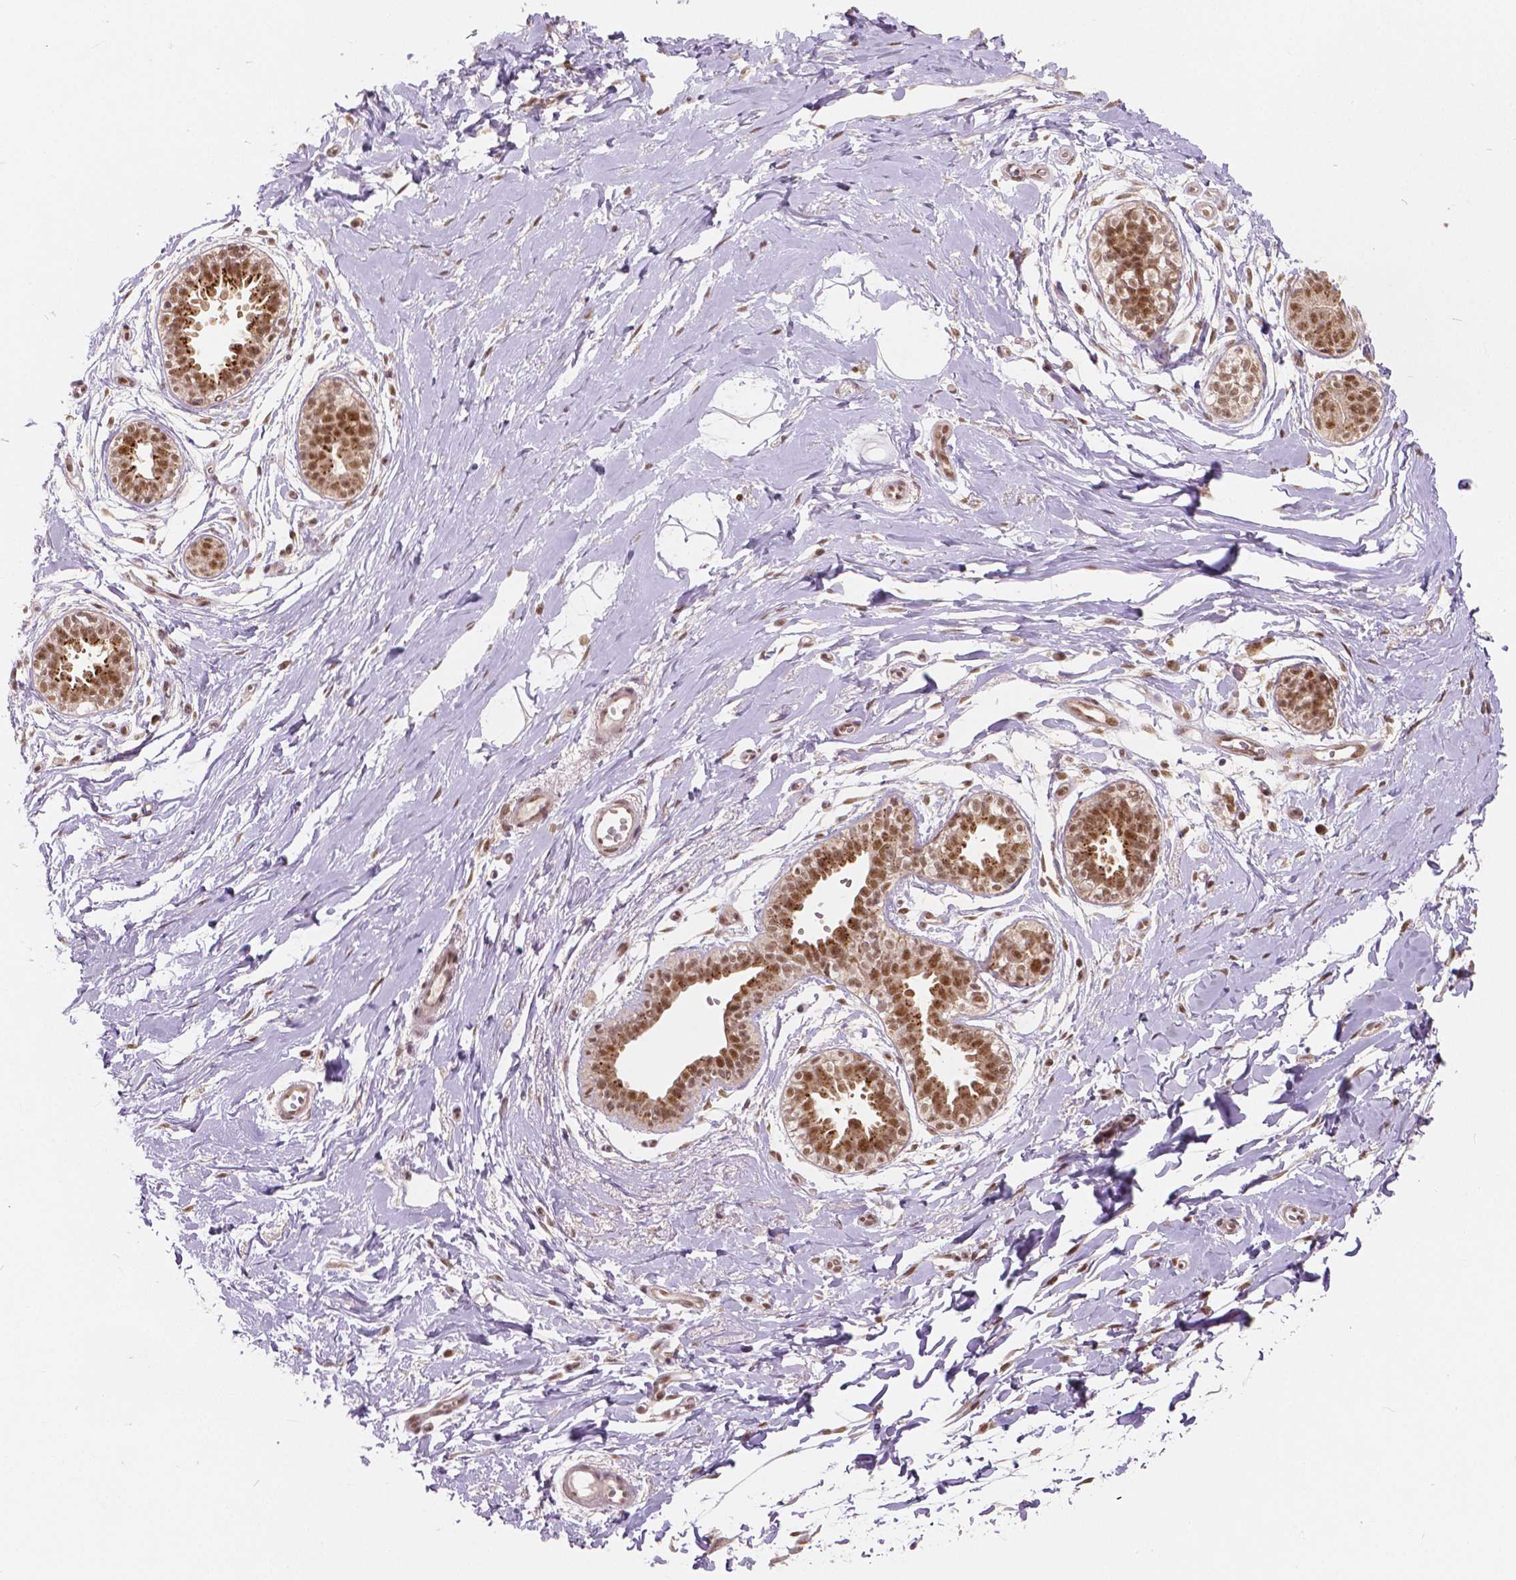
{"staining": {"intensity": "negative", "quantity": "none", "location": "none"}, "tissue": "breast", "cell_type": "Adipocytes", "image_type": "normal", "snomed": [{"axis": "morphology", "description": "Normal tissue, NOS"}, {"axis": "topography", "description": "Breast"}], "caption": "High magnification brightfield microscopy of normal breast stained with DAB (3,3'-diaminobenzidine) (brown) and counterstained with hematoxylin (blue): adipocytes show no significant staining. Brightfield microscopy of immunohistochemistry stained with DAB (3,3'-diaminobenzidine) (brown) and hematoxylin (blue), captured at high magnification.", "gene": "NSD2", "patient": {"sex": "female", "age": 49}}